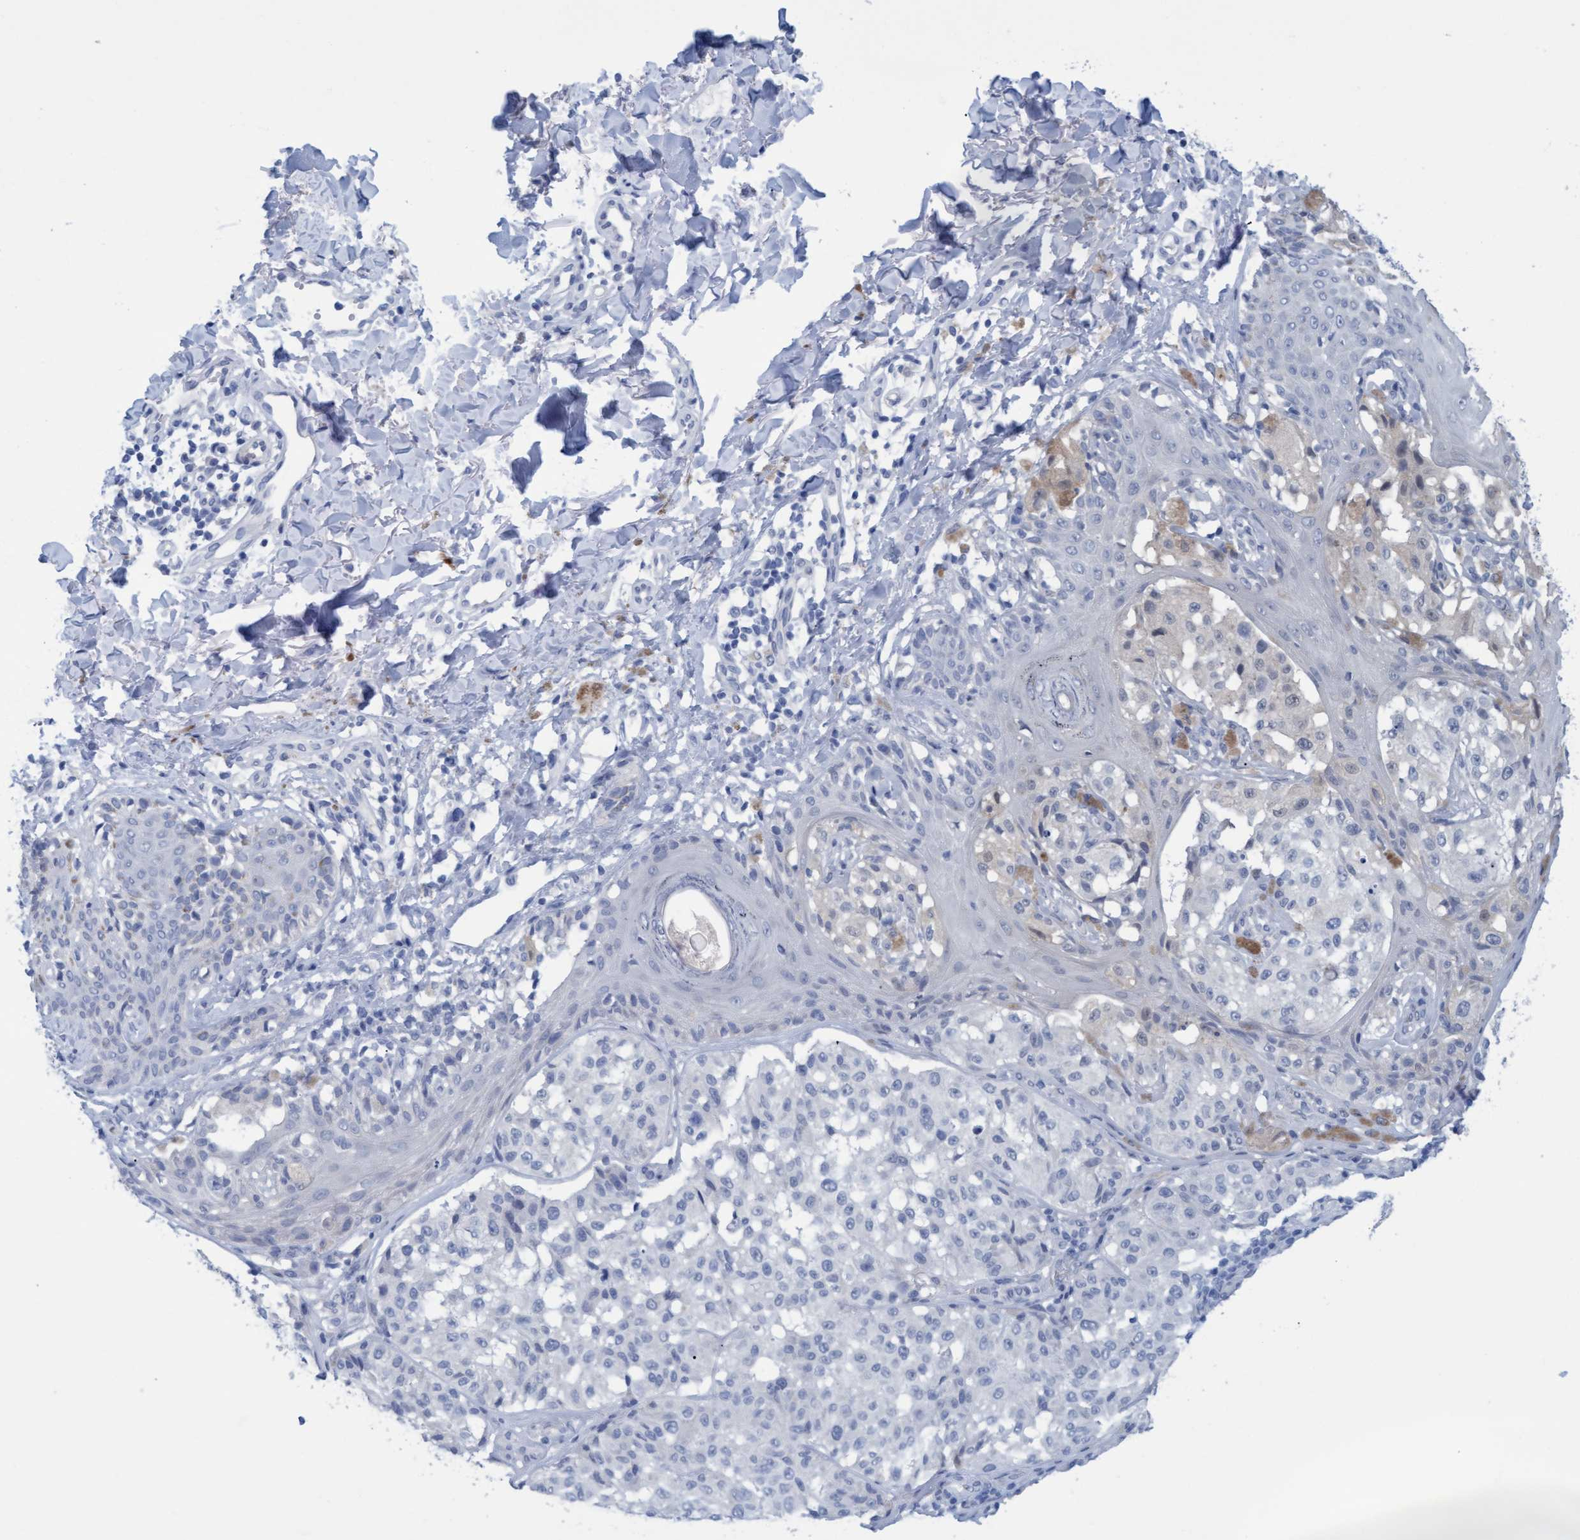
{"staining": {"intensity": "negative", "quantity": "none", "location": "none"}, "tissue": "melanoma", "cell_type": "Tumor cells", "image_type": "cancer", "snomed": [{"axis": "morphology", "description": "Malignant melanoma, NOS"}, {"axis": "topography", "description": "Skin"}], "caption": "High power microscopy image of an immunohistochemistry (IHC) image of melanoma, revealing no significant staining in tumor cells. Brightfield microscopy of immunohistochemistry (IHC) stained with DAB (3,3'-diaminobenzidine) (brown) and hematoxylin (blue), captured at high magnification.", "gene": "SSTR3", "patient": {"sex": "female", "age": 46}}